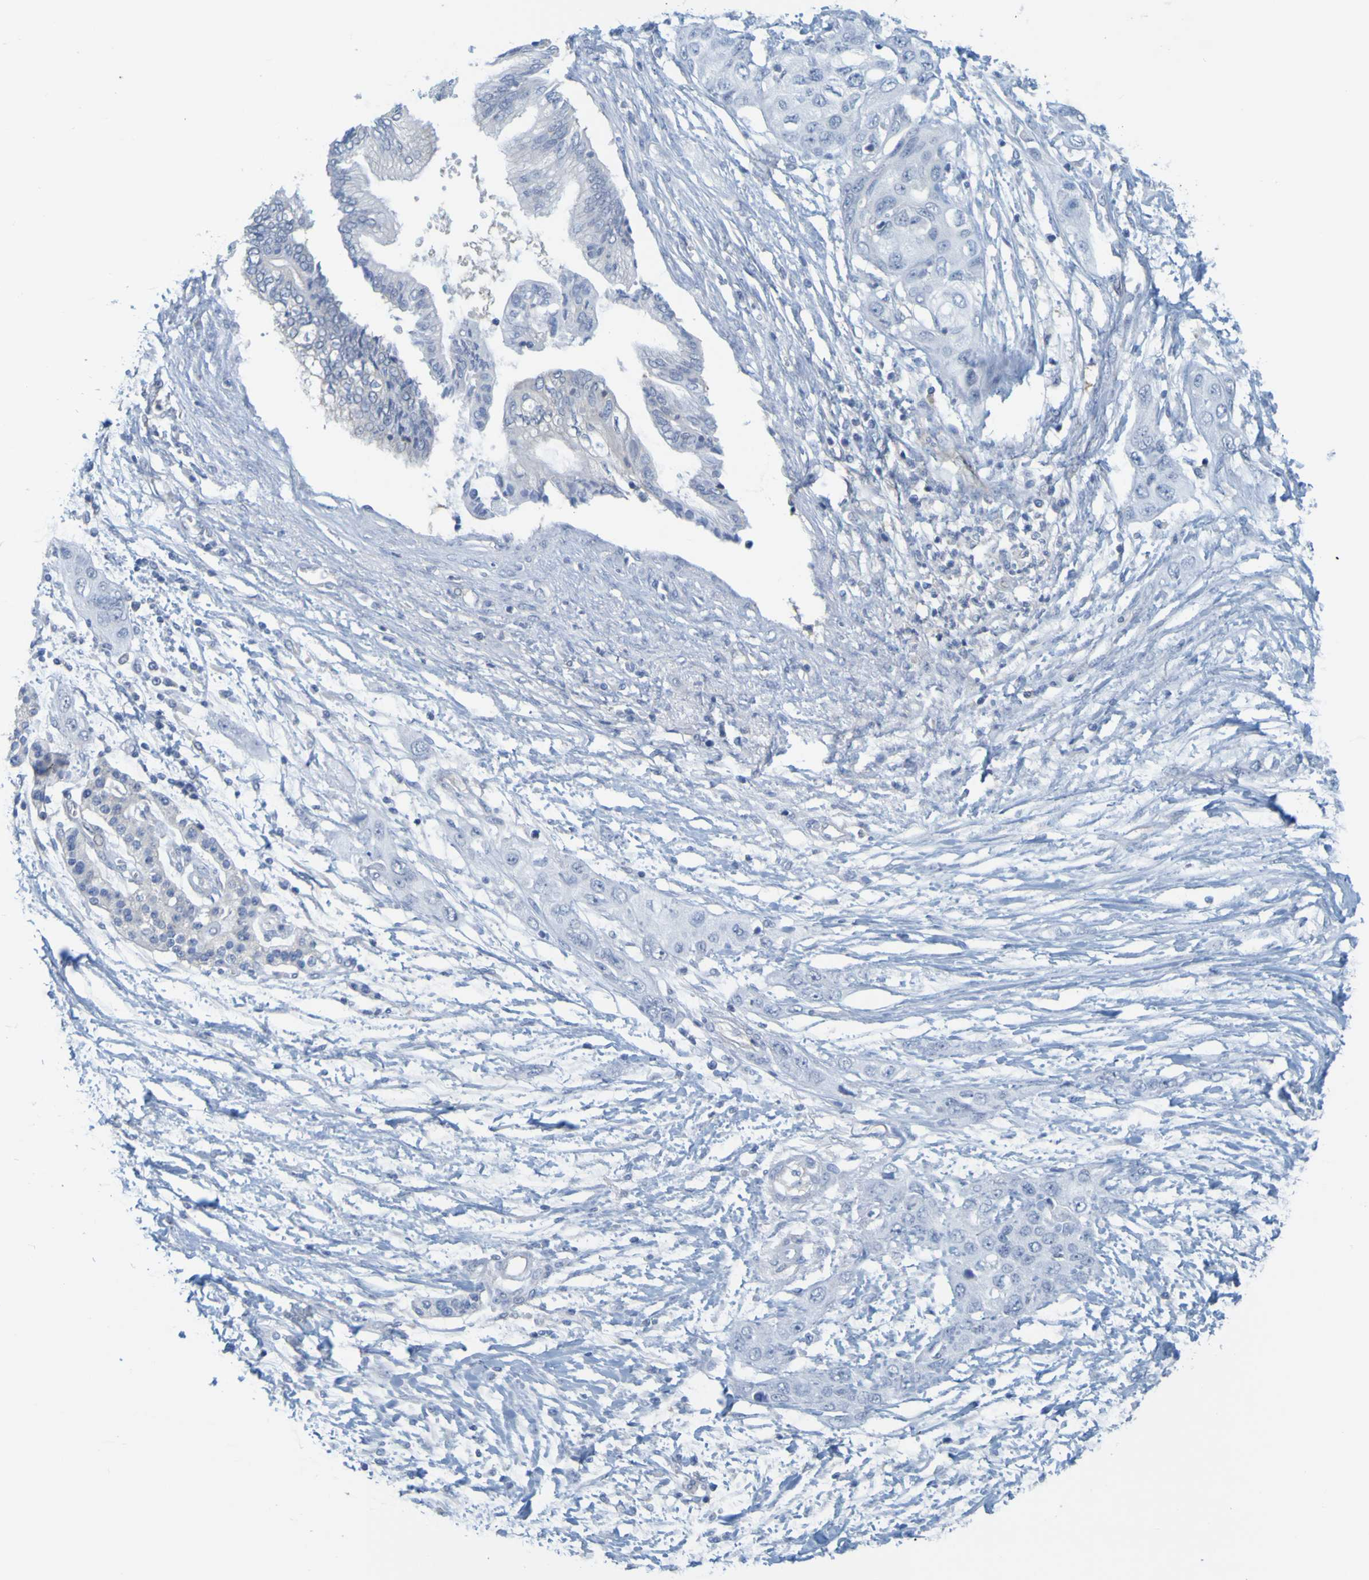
{"staining": {"intensity": "negative", "quantity": "none", "location": "none"}, "tissue": "pancreatic cancer", "cell_type": "Tumor cells", "image_type": "cancer", "snomed": [{"axis": "morphology", "description": "Adenocarcinoma, NOS"}, {"axis": "topography", "description": "Pancreas"}], "caption": "A micrograph of pancreatic cancer stained for a protein demonstrates no brown staining in tumor cells.", "gene": "APPL1", "patient": {"sex": "female", "age": 70}}